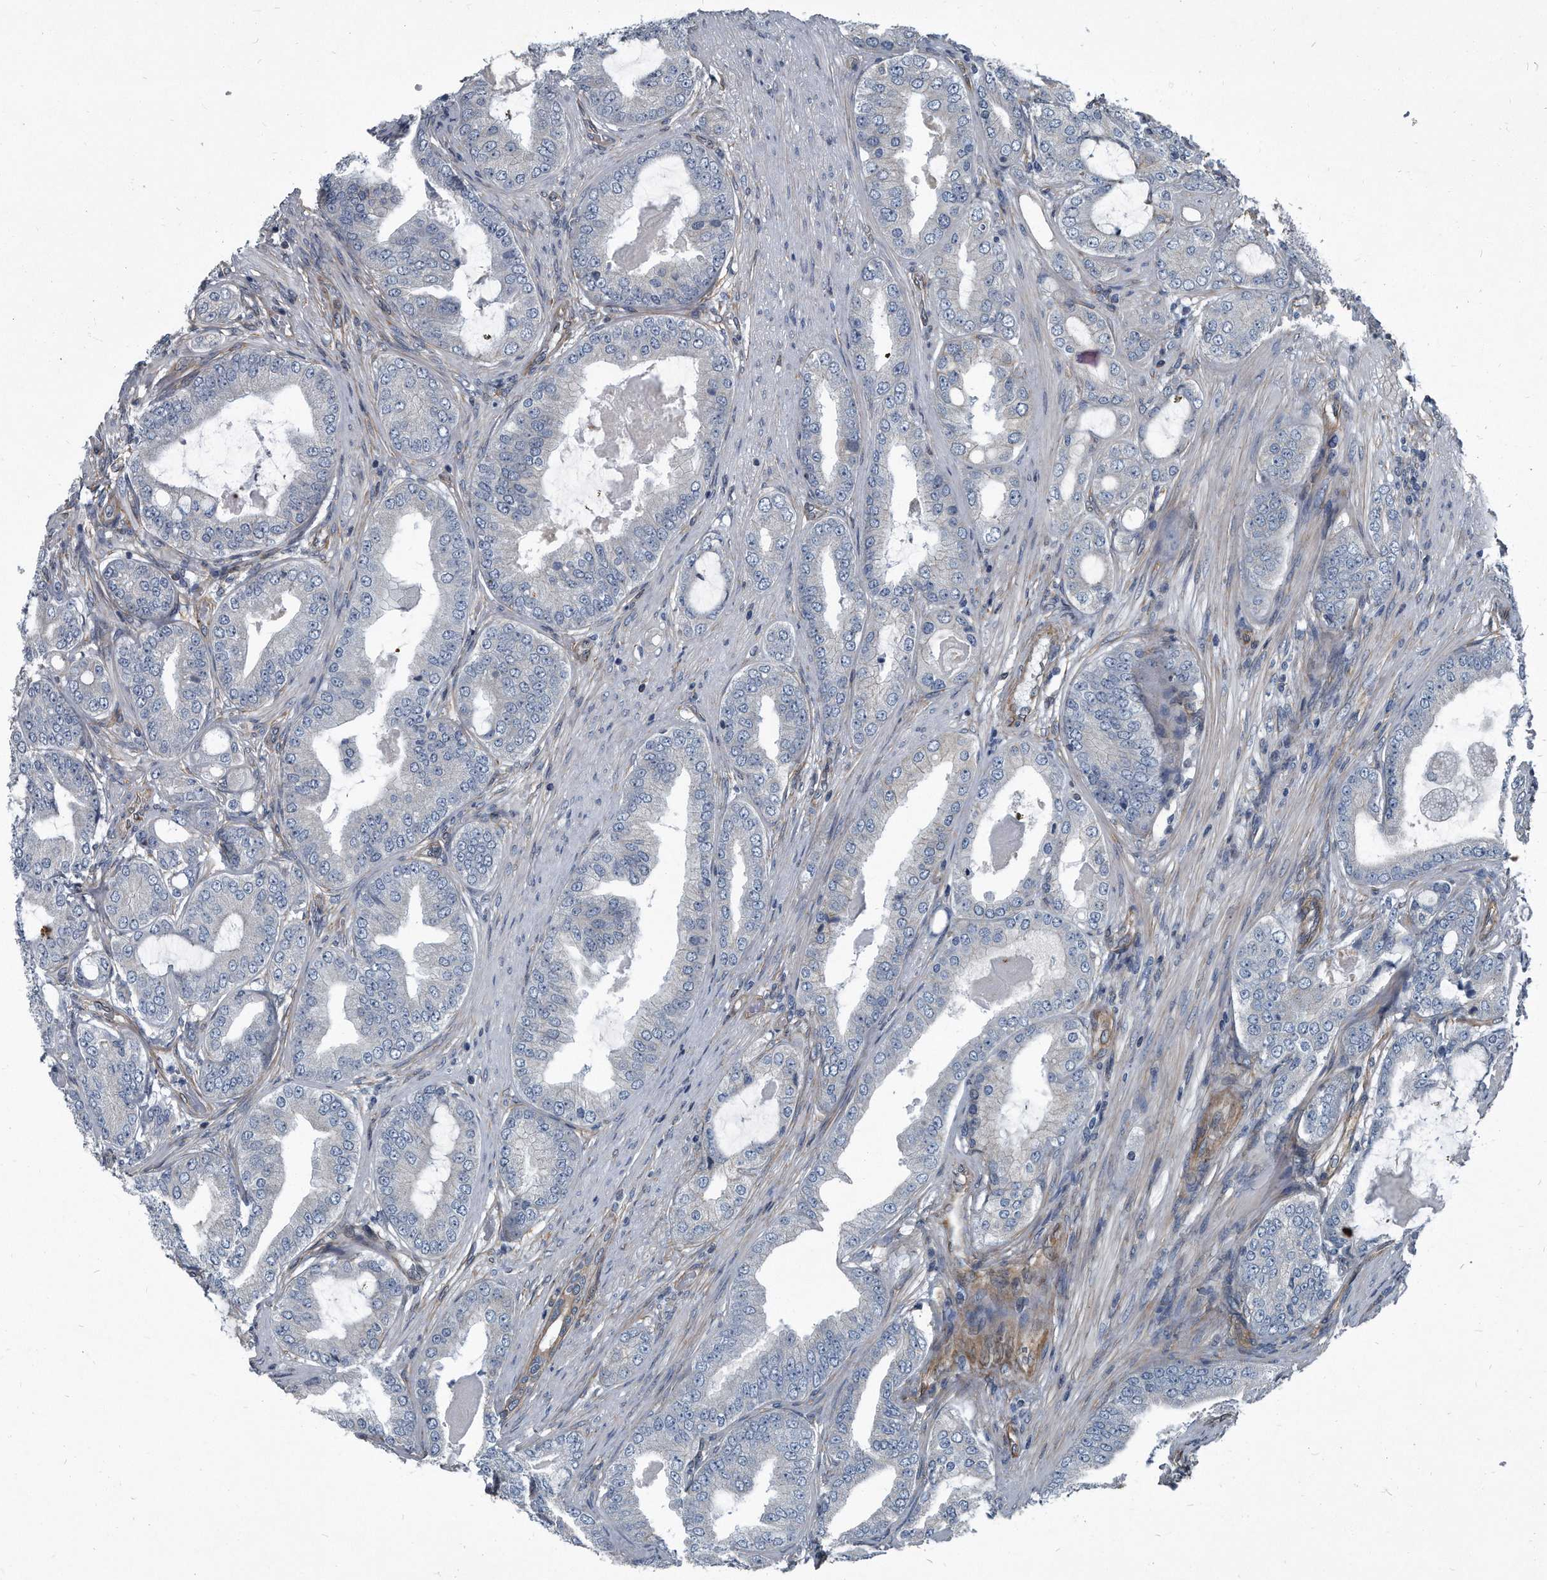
{"staining": {"intensity": "negative", "quantity": "none", "location": "none"}, "tissue": "prostate cancer", "cell_type": "Tumor cells", "image_type": "cancer", "snomed": [{"axis": "morphology", "description": "Adenocarcinoma, High grade"}, {"axis": "topography", "description": "Prostate"}], "caption": "Tumor cells are negative for brown protein staining in prostate cancer (adenocarcinoma (high-grade)).", "gene": "PLEC", "patient": {"sex": "male", "age": 60}}